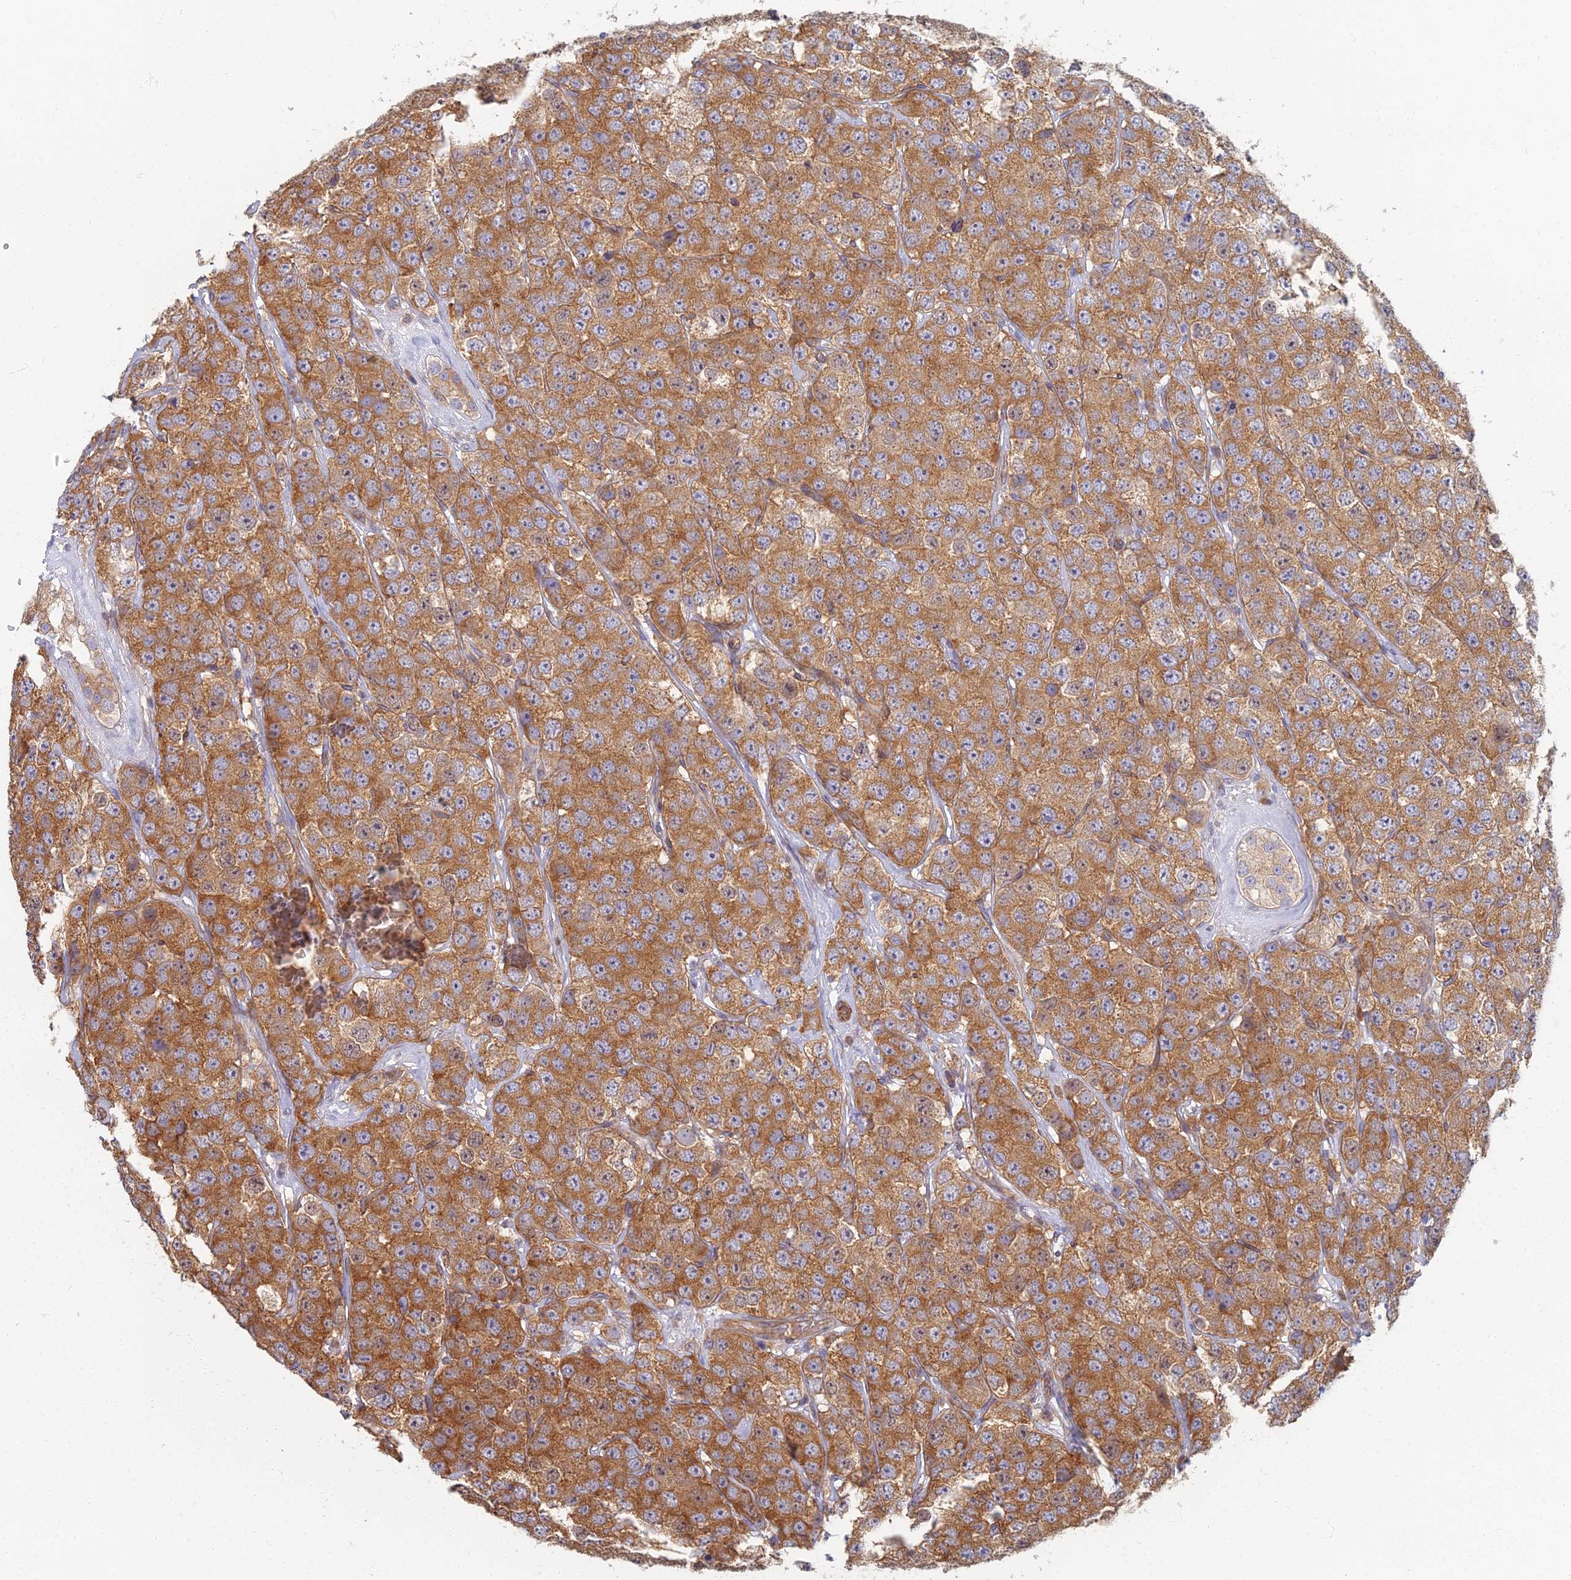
{"staining": {"intensity": "moderate", "quantity": ">75%", "location": "cytoplasmic/membranous"}, "tissue": "testis cancer", "cell_type": "Tumor cells", "image_type": "cancer", "snomed": [{"axis": "morphology", "description": "Seminoma, NOS"}, {"axis": "topography", "description": "Testis"}], "caption": "The photomicrograph shows a brown stain indicating the presence of a protein in the cytoplasmic/membranous of tumor cells in testis cancer. (DAB (3,3'-diaminobenzidine) IHC with brightfield microscopy, high magnification).", "gene": "RBSN", "patient": {"sex": "male", "age": 28}}